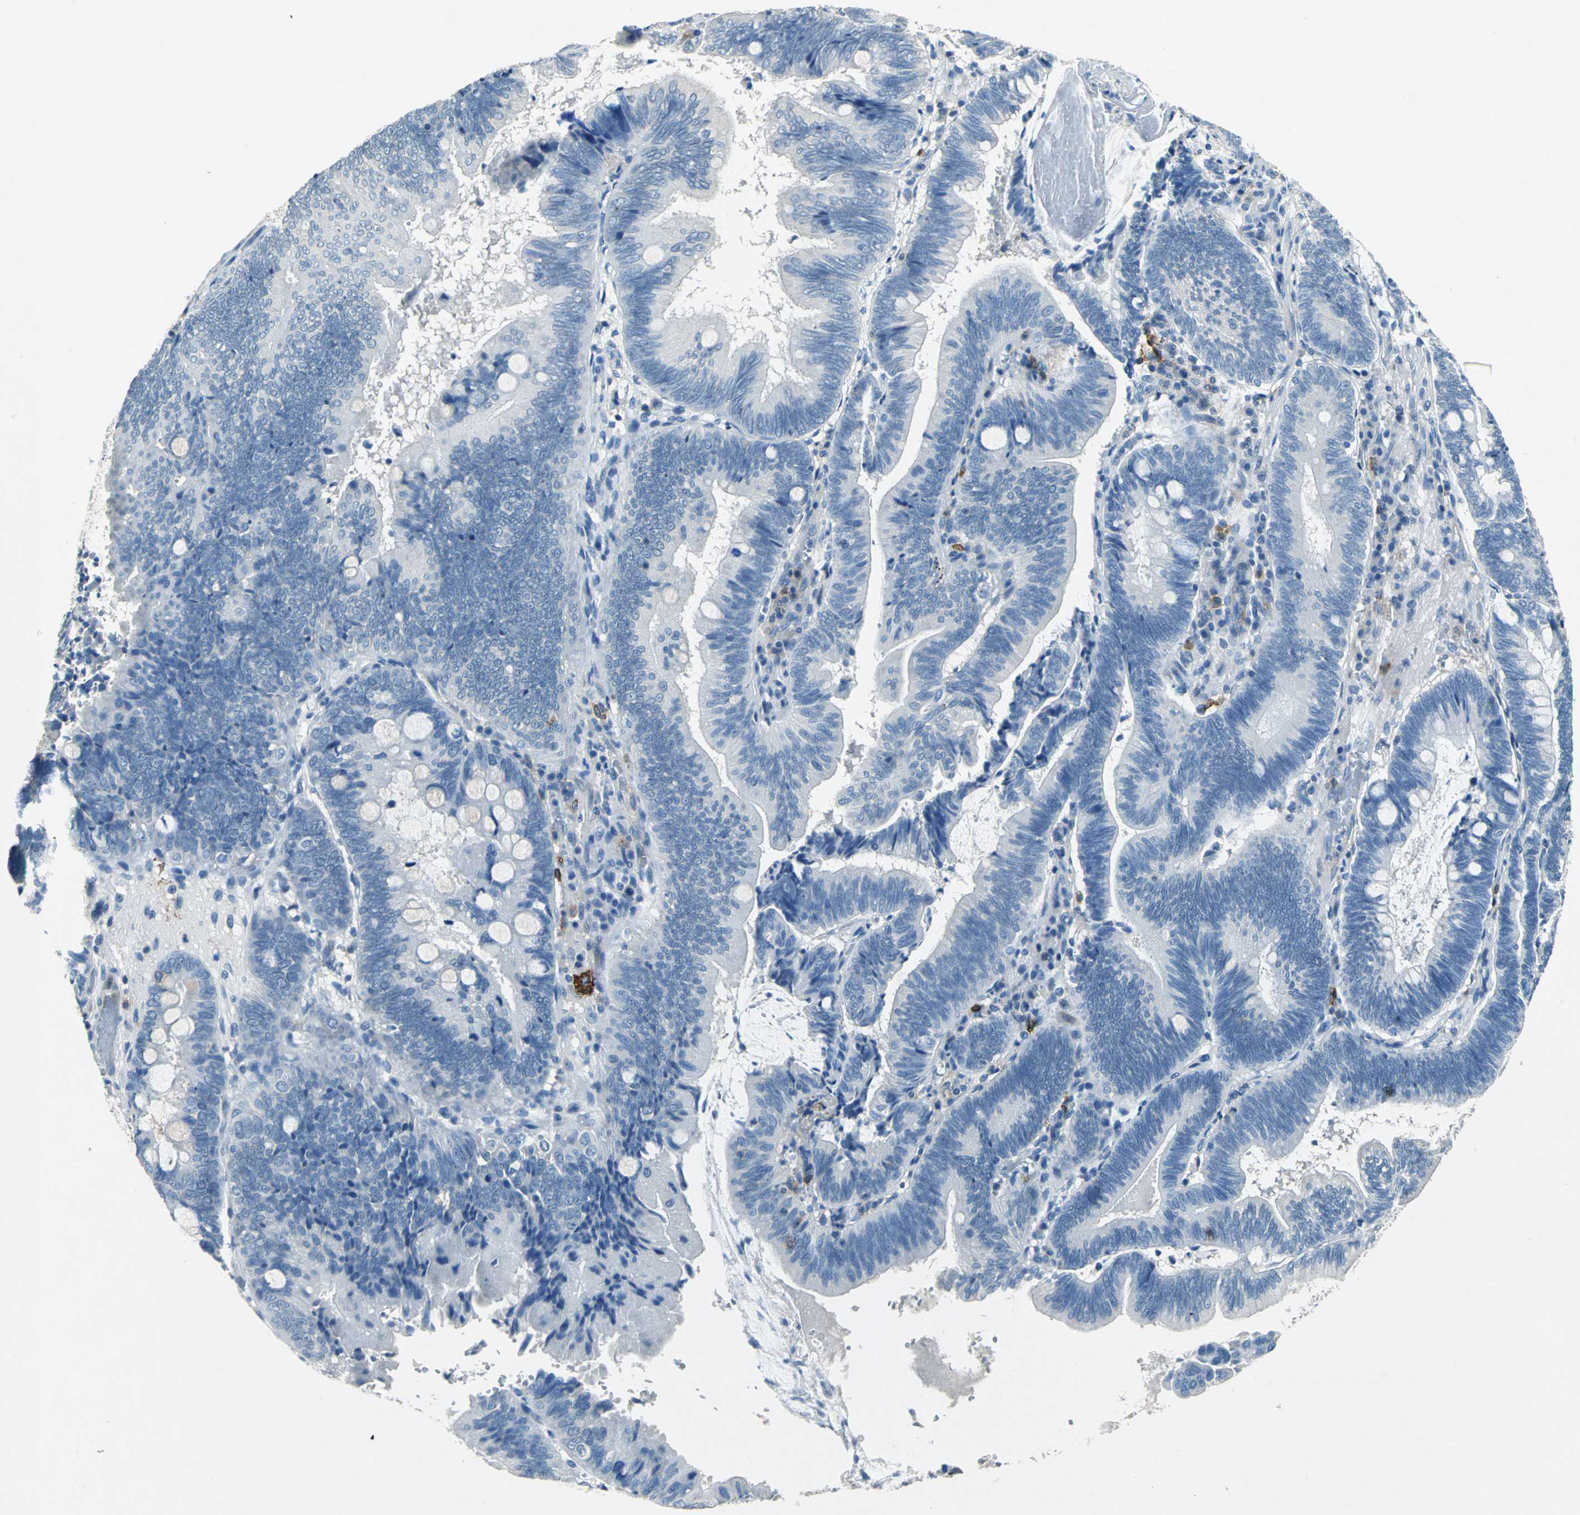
{"staining": {"intensity": "negative", "quantity": "none", "location": "none"}, "tissue": "pancreatic cancer", "cell_type": "Tumor cells", "image_type": "cancer", "snomed": [{"axis": "morphology", "description": "Adenocarcinoma, NOS"}, {"axis": "topography", "description": "Pancreas"}], "caption": "A photomicrograph of human adenocarcinoma (pancreatic) is negative for staining in tumor cells.", "gene": "RPS13", "patient": {"sex": "male", "age": 82}}